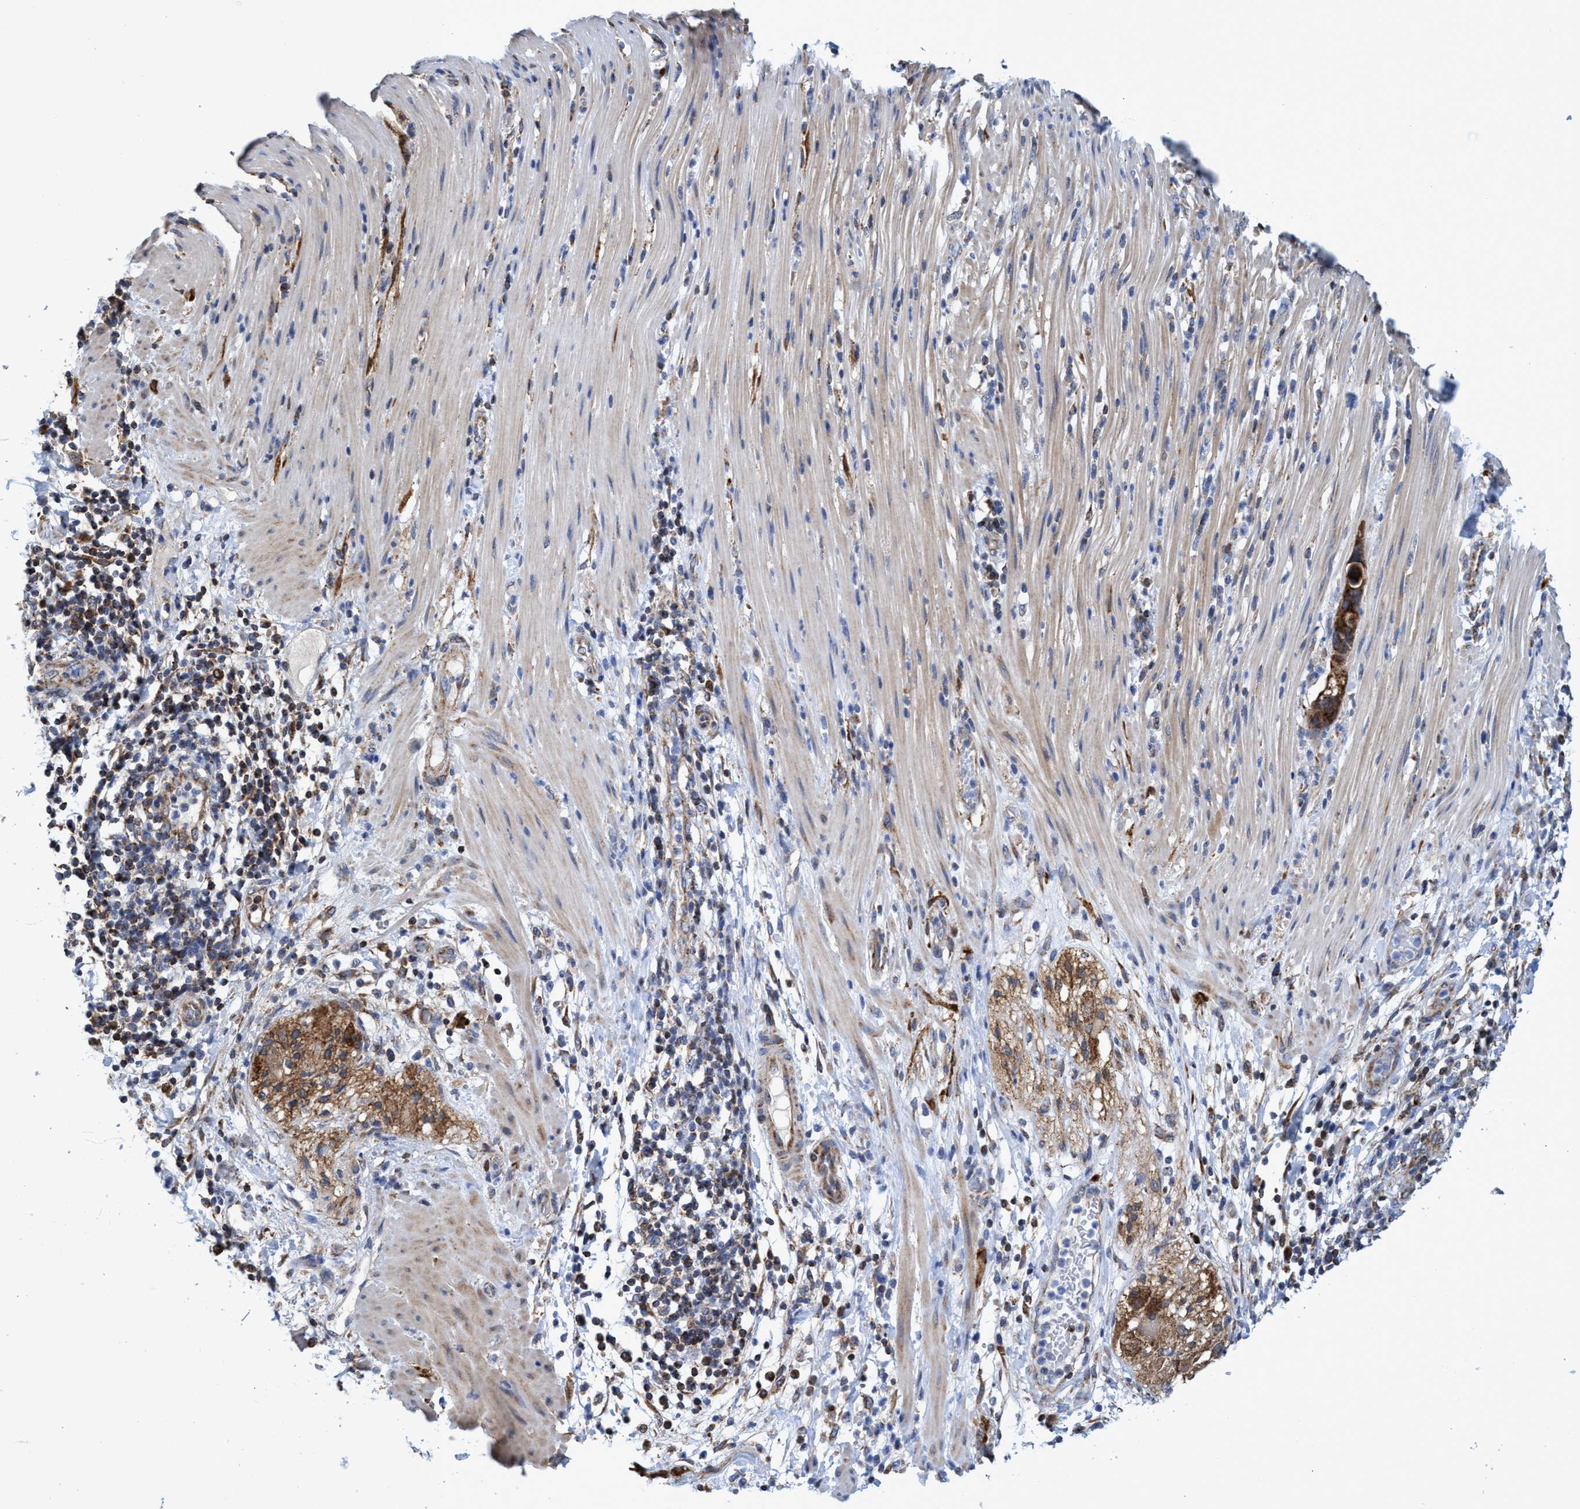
{"staining": {"intensity": "strong", "quantity": ">75%", "location": "cytoplasmic/membranous"}, "tissue": "pancreatic cancer", "cell_type": "Tumor cells", "image_type": "cancer", "snomed": [{"axis": "morphology", "description": "Adenocarcinoma, NOS"}, {"axis": "topography", "description": "Pancreas"}], "caption": "Brown immunohistochemical staining in human pancreatic adenocarcinoma displays strong cytoplasmic/membranous staining in approximately >75% of tumor cells.", "gene": "CRYZ", "patient": {"sex": "female", "age": 71}}